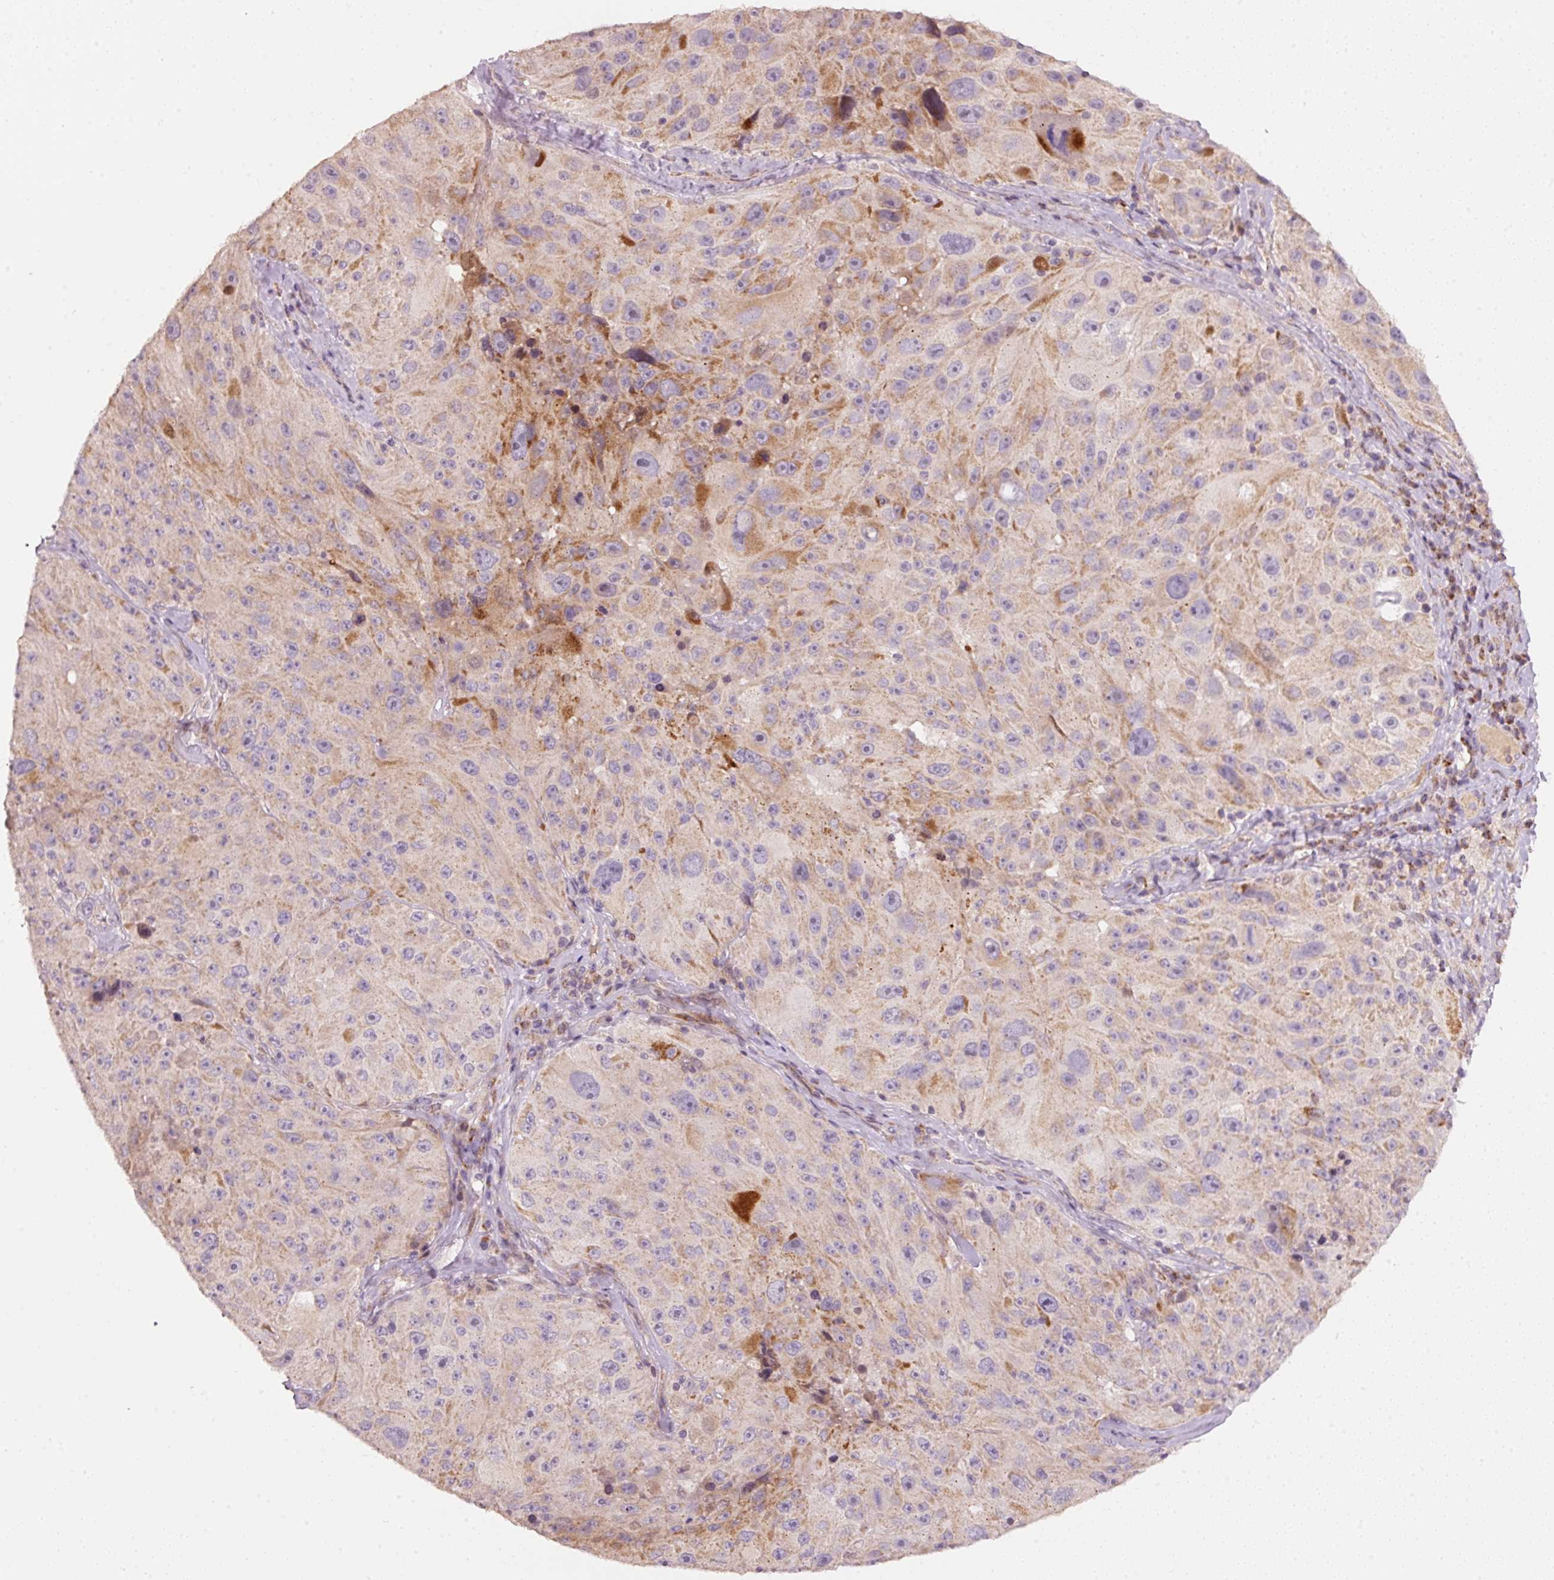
{"staining": {"intensity": "moderate", "quantity": "25%-75%", "location": "cytoplasmic/membranous"}, "tissue": "melanoma", "cell_type": "Tumor cells", "image_type": "cancer", "snomed": [{"axis": "morphology", "description": "Malignant melanoma, Metastatic site"}, {"axis": "topography", "description": "Lymph node"}], "caption": "Immunohistochemical staining of malignant melanoma (metastatic site) shows moderate cytoplasmic/membranous protein expression in approximately 25%-75% of tumor cells.", "gene": "TOB2", "patient": {"sex": "male", "age": 62}}